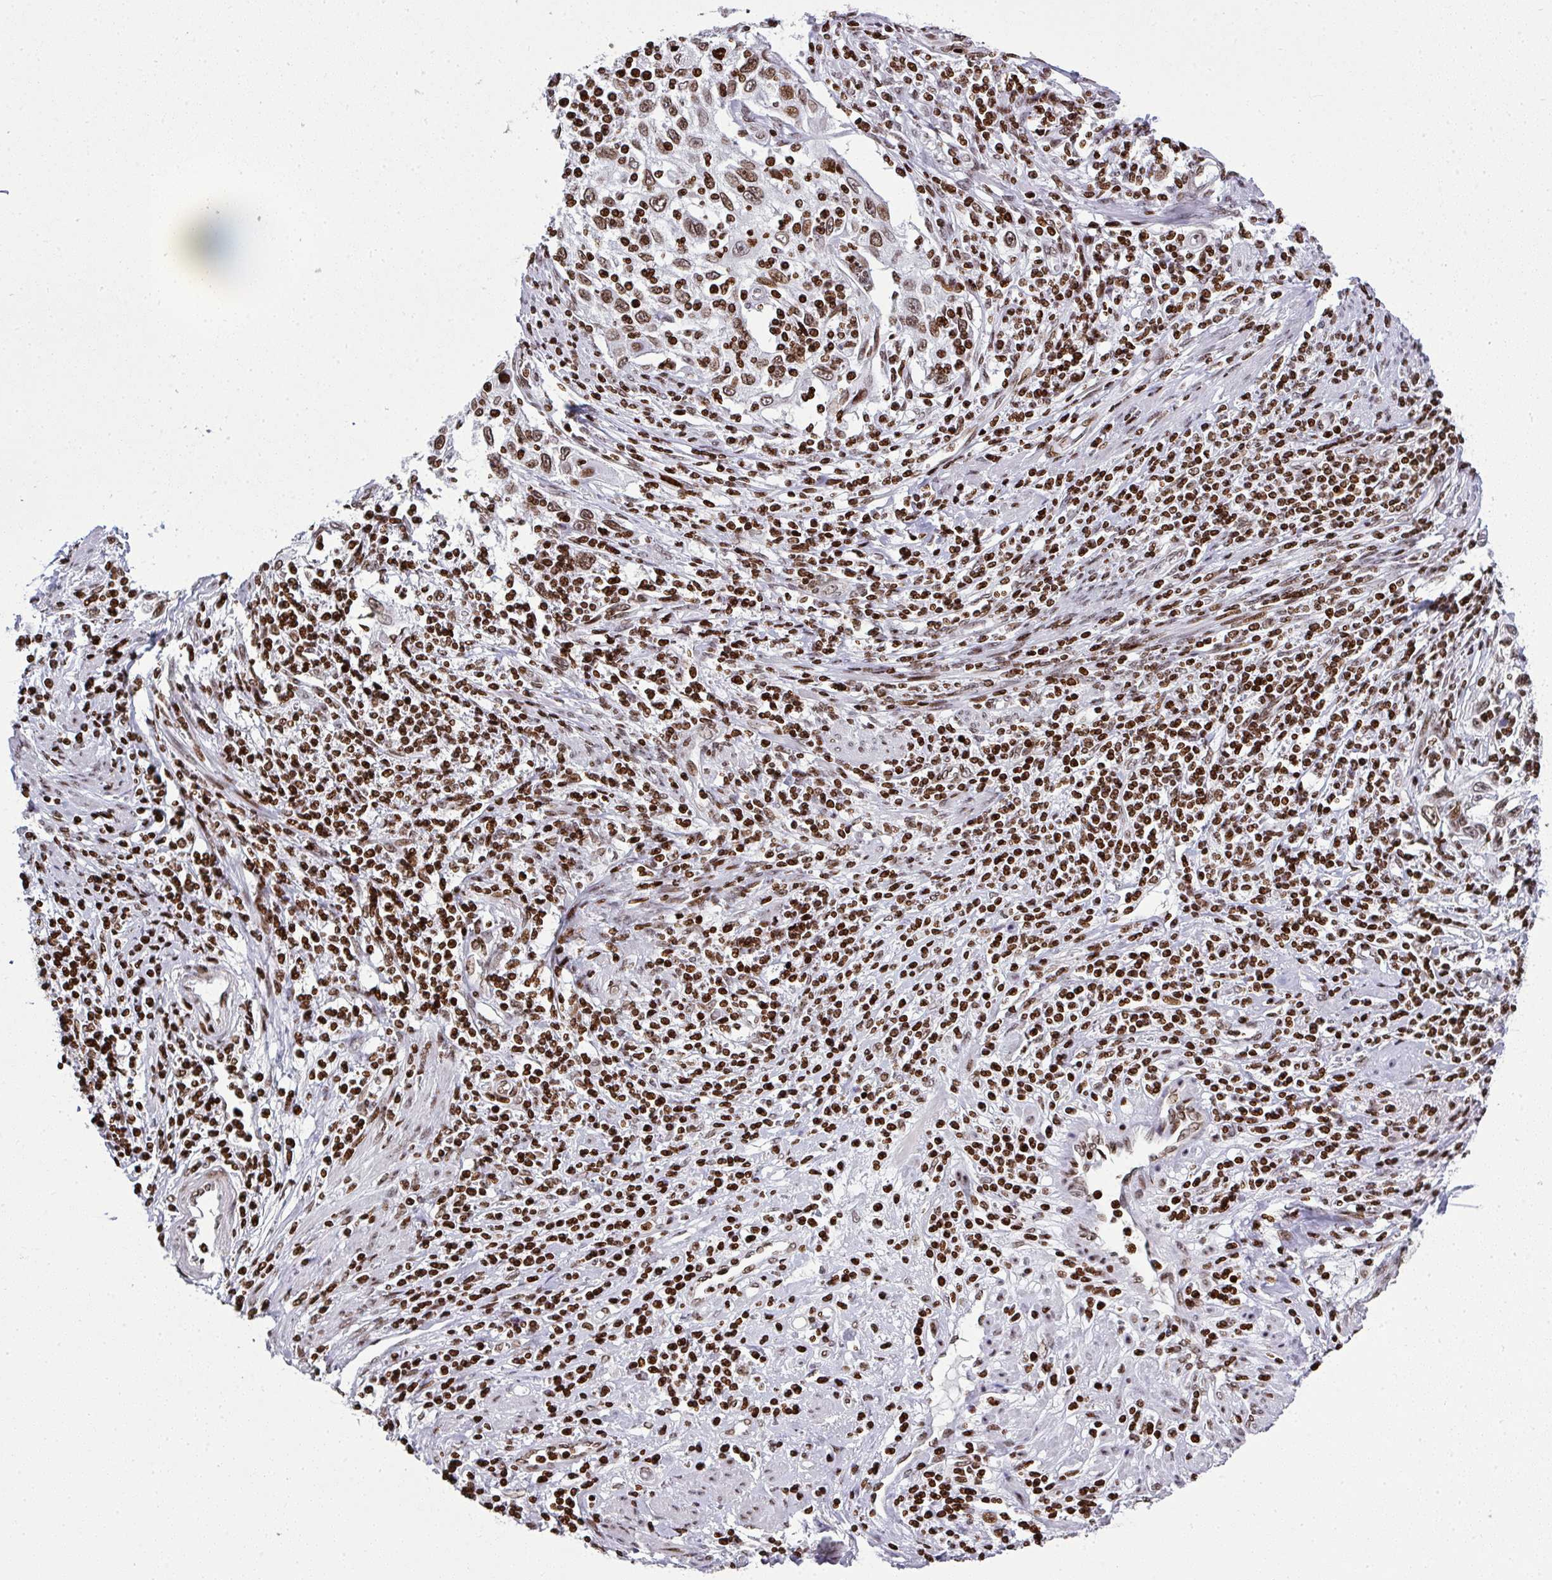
{"staining": {"intensity": "moderate", "quantity": ">75%", "location": "nuclear"}, "tissue": "cervical cancer", "cell_type": "Tumor cells", "image_type": "cancer", "snomed": [{"axis": "morphology", "description": "Squamous cell carcinoma, NOS"}, {"axis": "topography", "description": "Cervix"}], "caption": "Immunohistochemical staining of human cervical cancer (squamous cell carcinoma) displays medium levels of moderate nuclear expression in about >75% of tumor cells. The staining was performed using DAB (3,3'-diaminobenzidine), with brown indicating positive protein expression. Nuclei are stained blue with hematoxylin.", "gene": "RASL11A", "patient": {"sex": "female", "age": 70}}